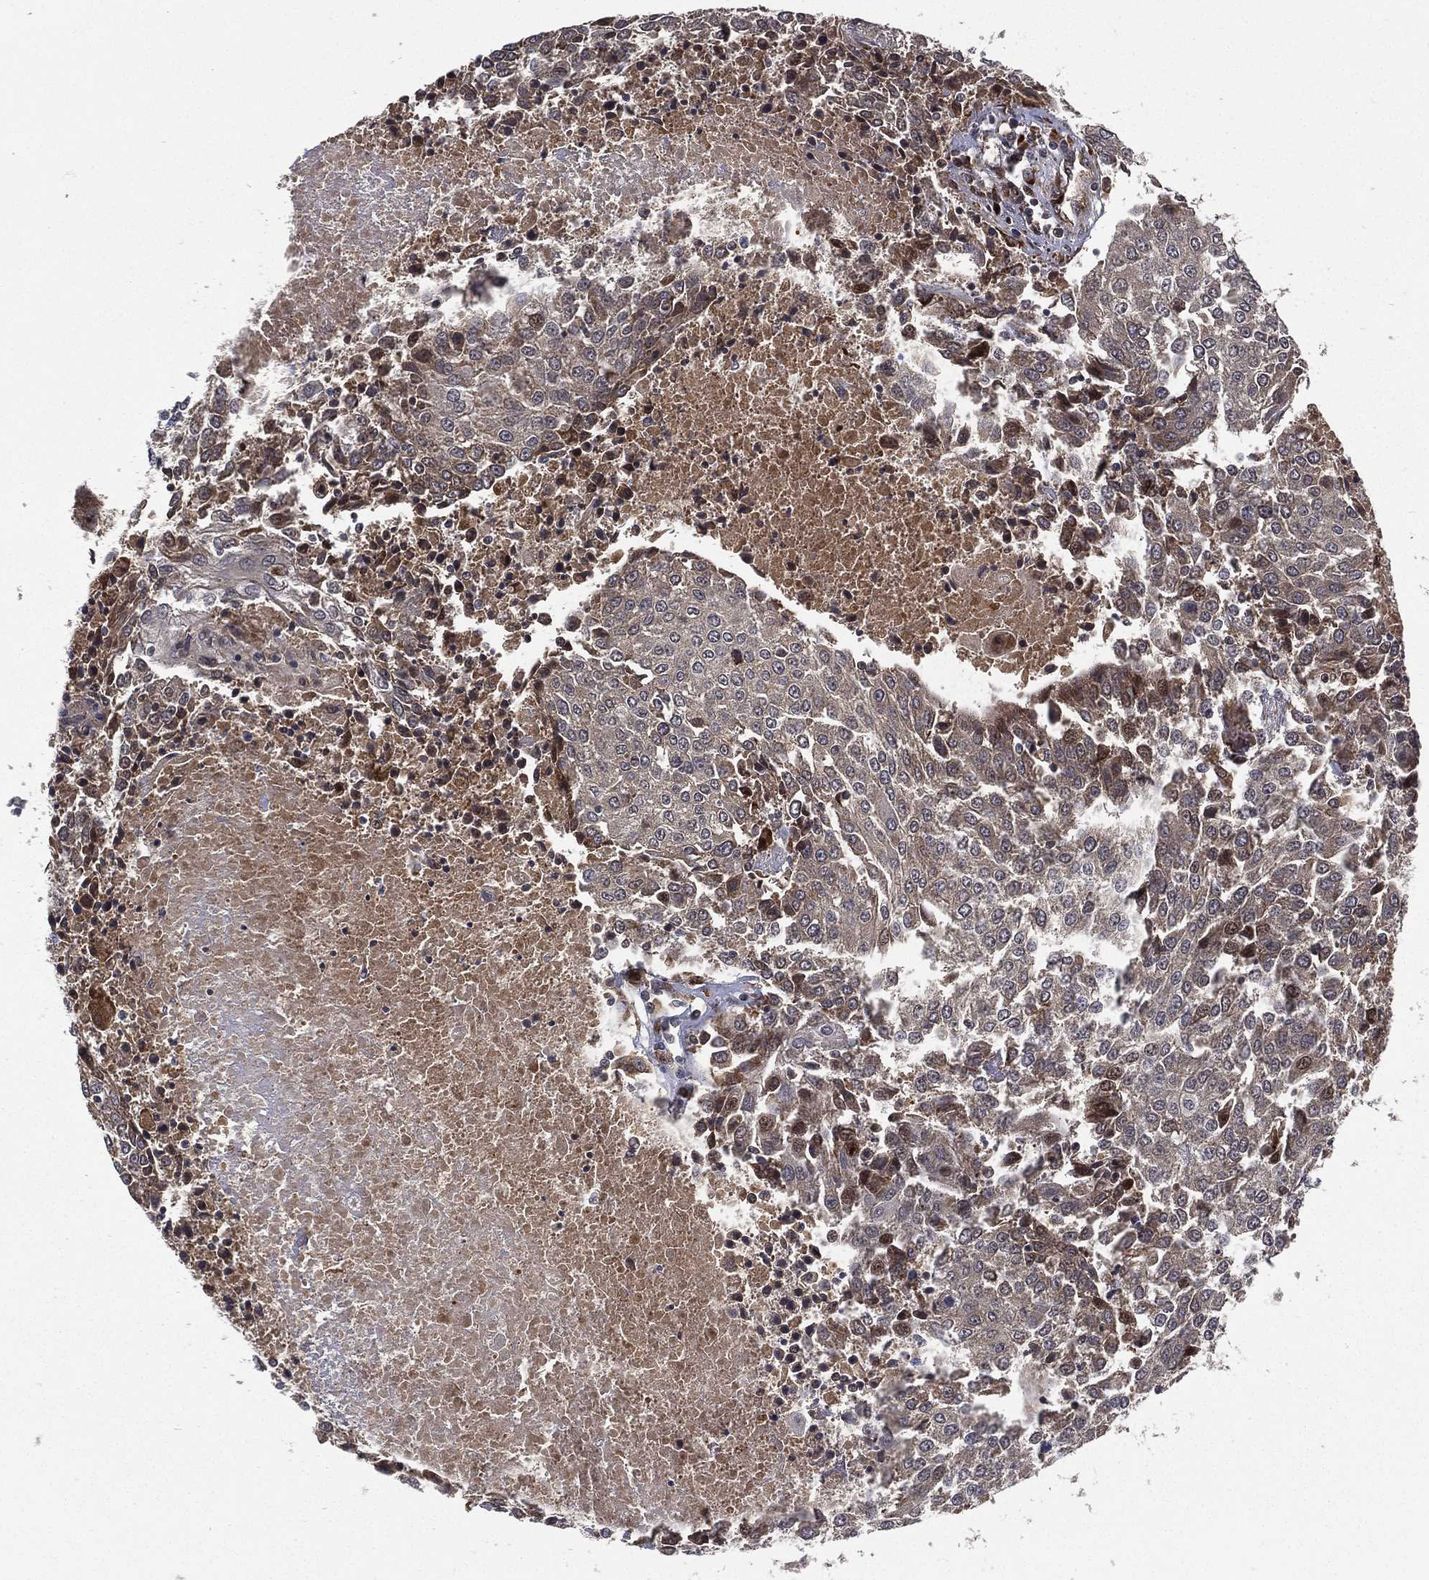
{"staining": {"intensity": "moderate", "quantity": "<25%", "location": "cytoplasmic/membranous,nuclear"}, "tissue": "urothelial cancer", "cell_type": "Tumor cells", "image_type": "cancer", "snomed": [{"axis": "morphology", "description": "Urothelial carcinoma, High grade"}, {"axis": "topography", "description": "Urinary bladder"}], "caption": "Tumor cells exhibit low levels of moderate cytoplasmic/membranous and nuclear expression in approximately <25% of cells in urothelial cancer.", "gene": "RAB11FIP4", "patient": {"sex": "female", "age": 85}}